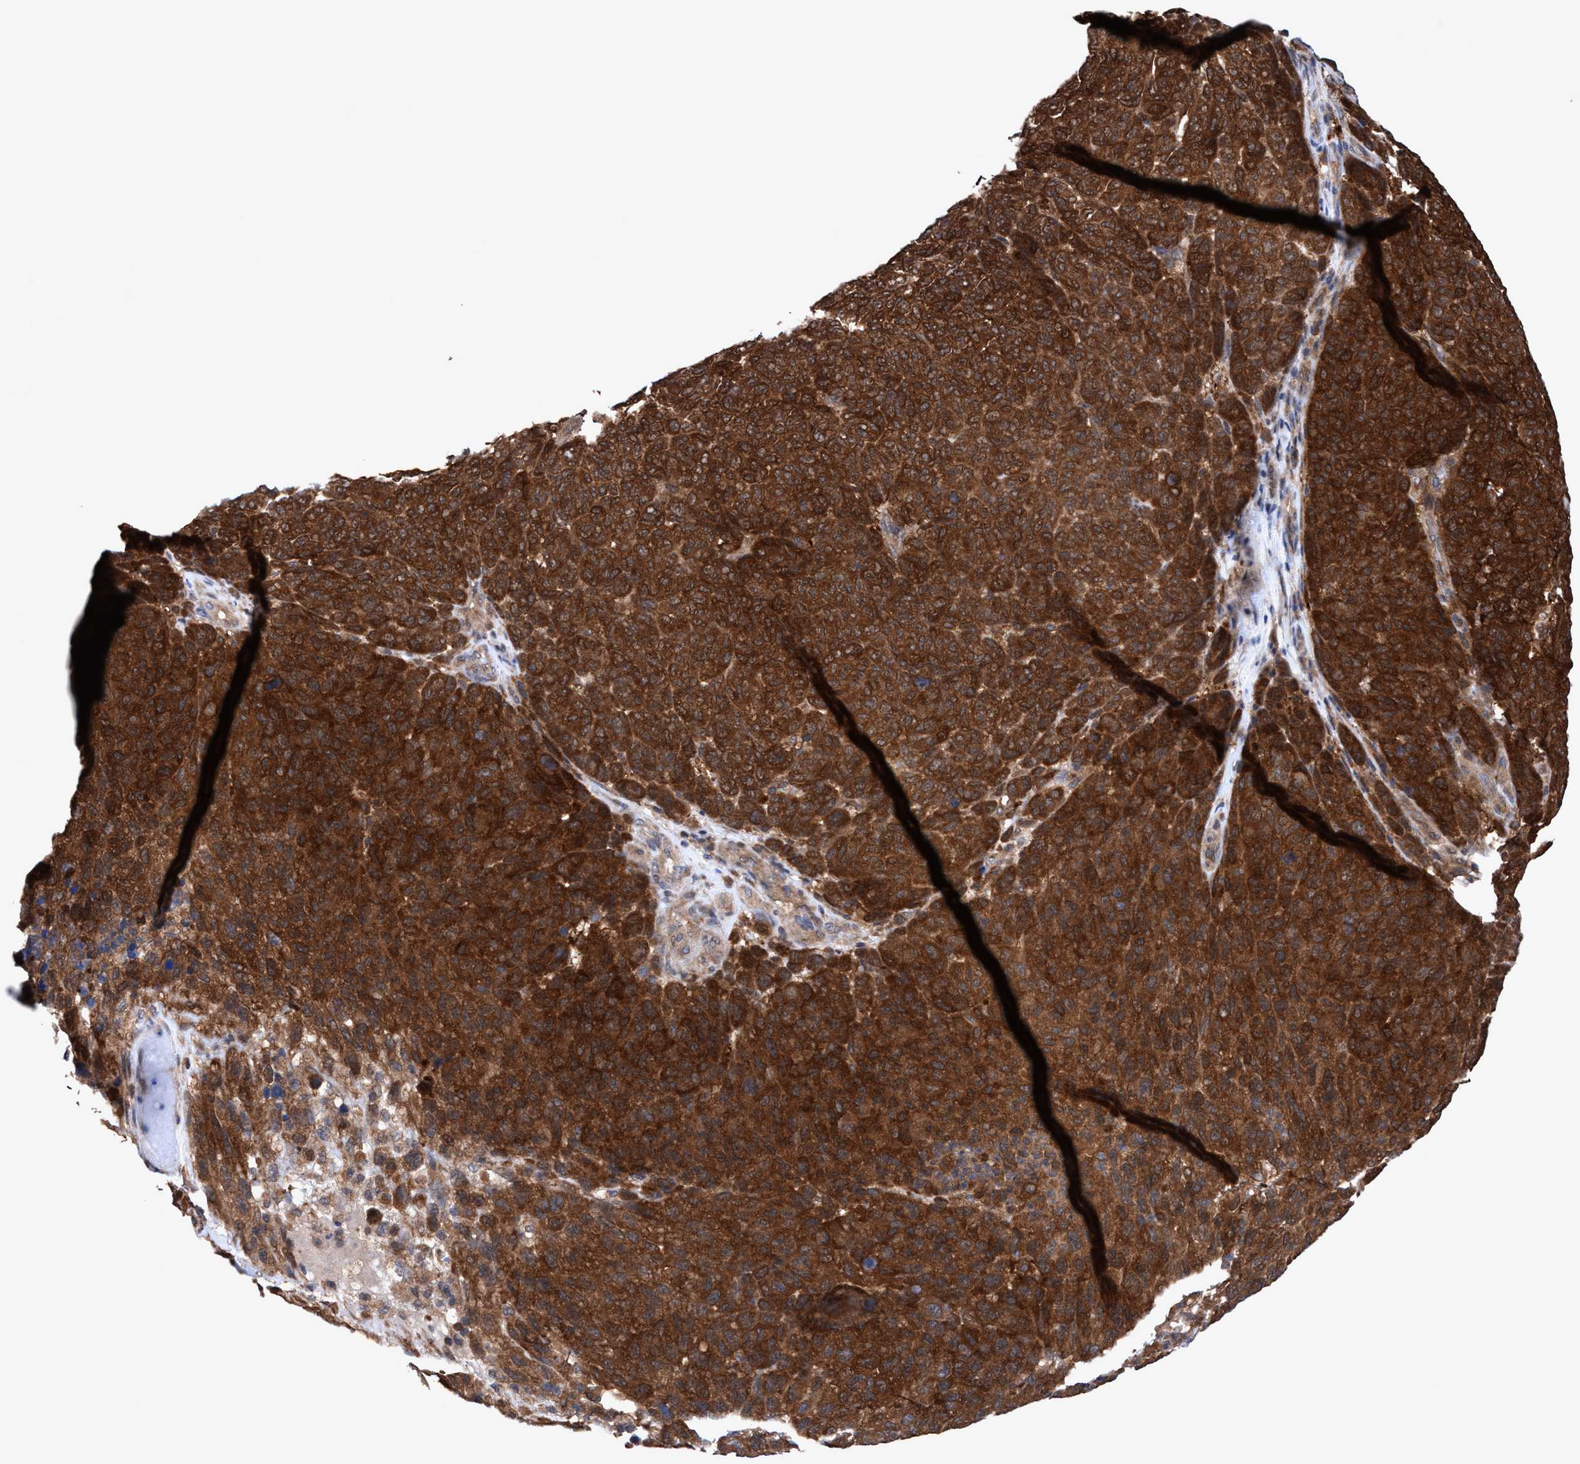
{"staining": {"intensity": "strong", "quantity": ">75%", "location": "cytoplasmic/membranous"}, "tissue": "melanoma", "cell_type": "Tumor cells", "image_type": "cancer", "snomed": [{"axis": "morphology", "description": "Malignant melanoma, NOS"}, {"axis": "topography", "description": "Skin"}], "caption": "There is high levels of strong cytoplasmic/membranous staining in tumor cells of melanoma, as demonstrated by immunohistochemical staining (brown color).", "gene": "GLOD4", "patient": {"sex": "male", "age": 59}}